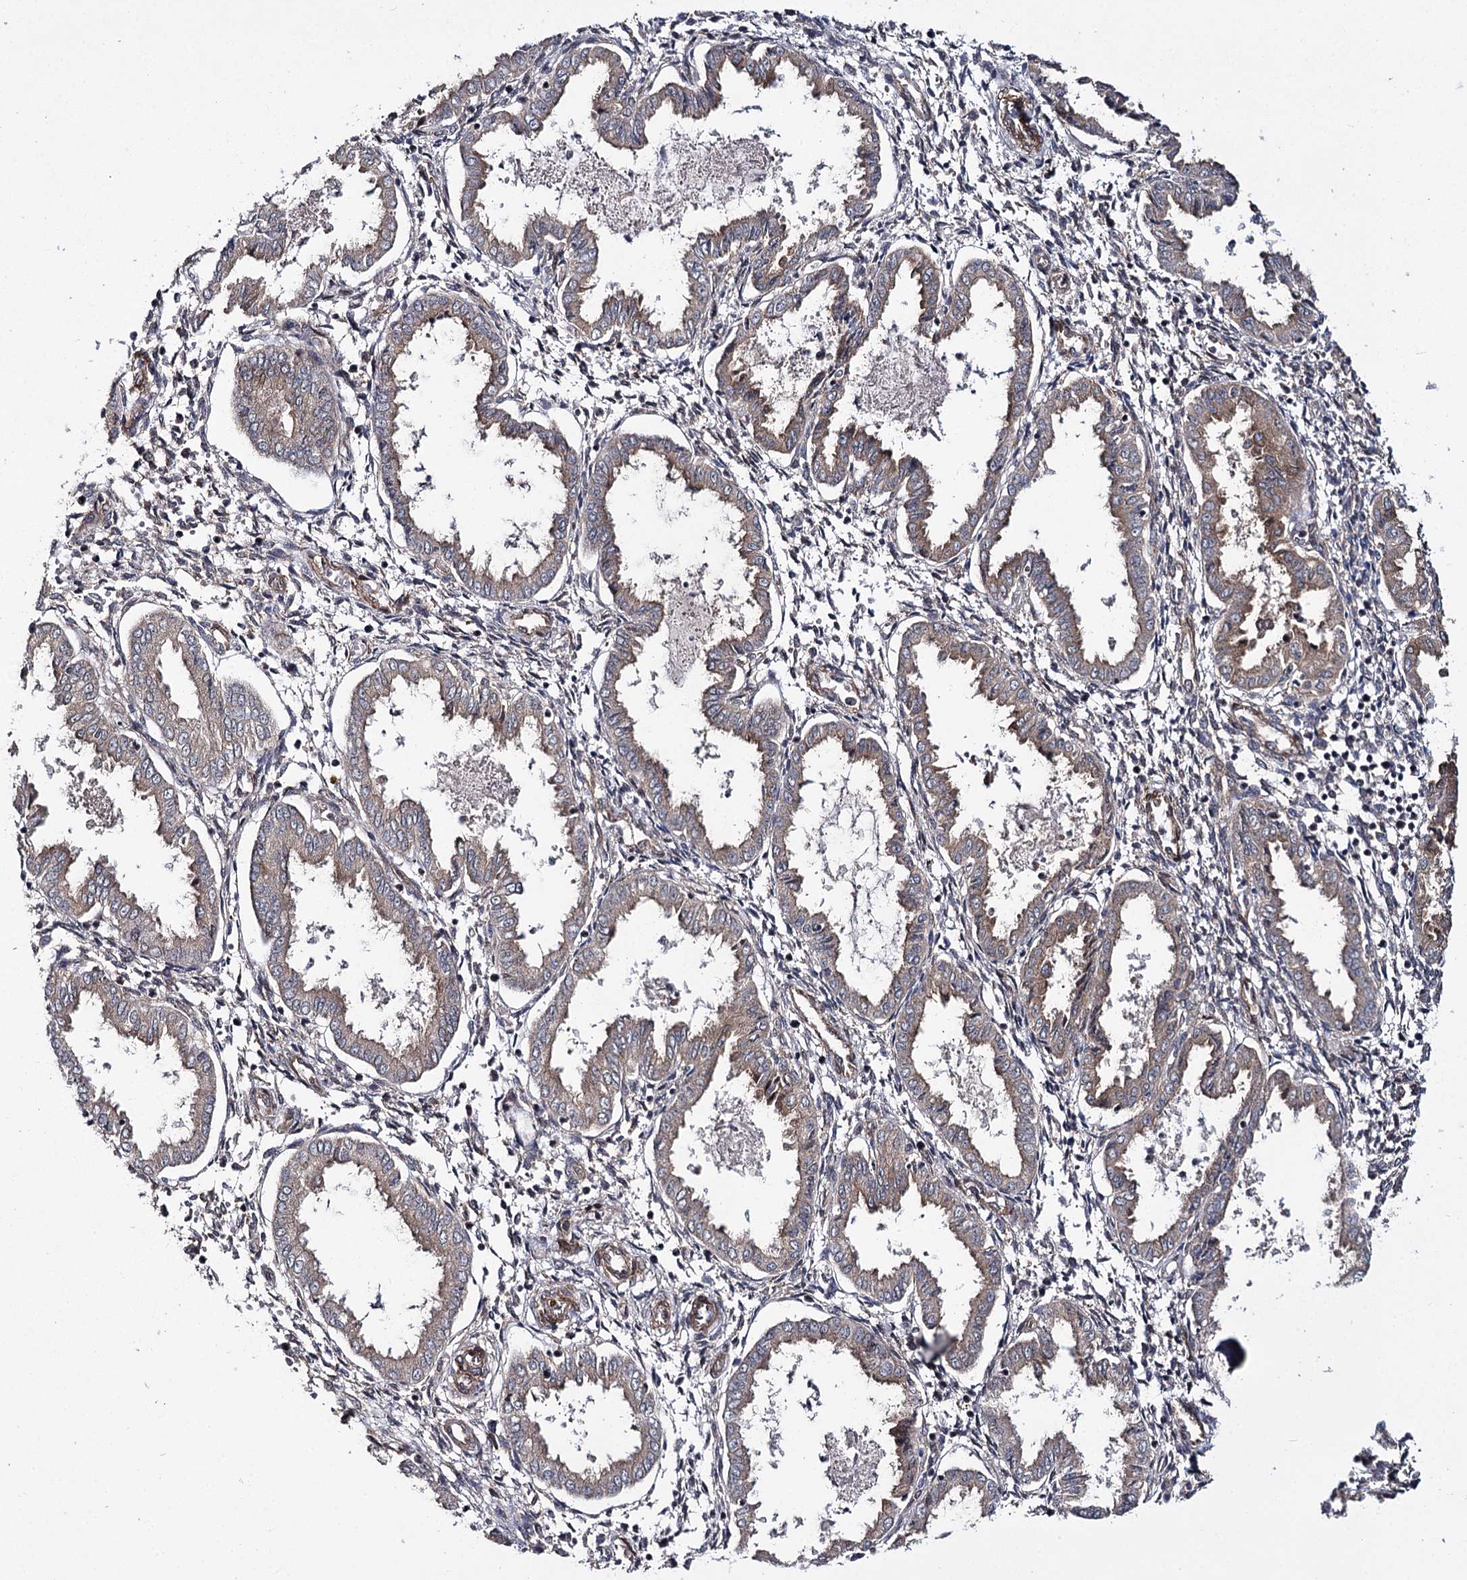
{"staining": {"intensity": "negative", "quantity": "none", "location": "none"}, "tissue": "endometrium", "cell_type": "Cells in endometrial stroma", "image_type": "normal", "snomed": [{"axis": "morphology", "description": "Normal tissue, NOS"}, {"axis": "topography", "description": "Endometrium"}], "caption": "Immunohistochemistry (IHC) of normal endometrium shows no staining in cells in endometrial stroma.", "gene": "MYO1C", "patient": {"sex": "female", "age": 33}}